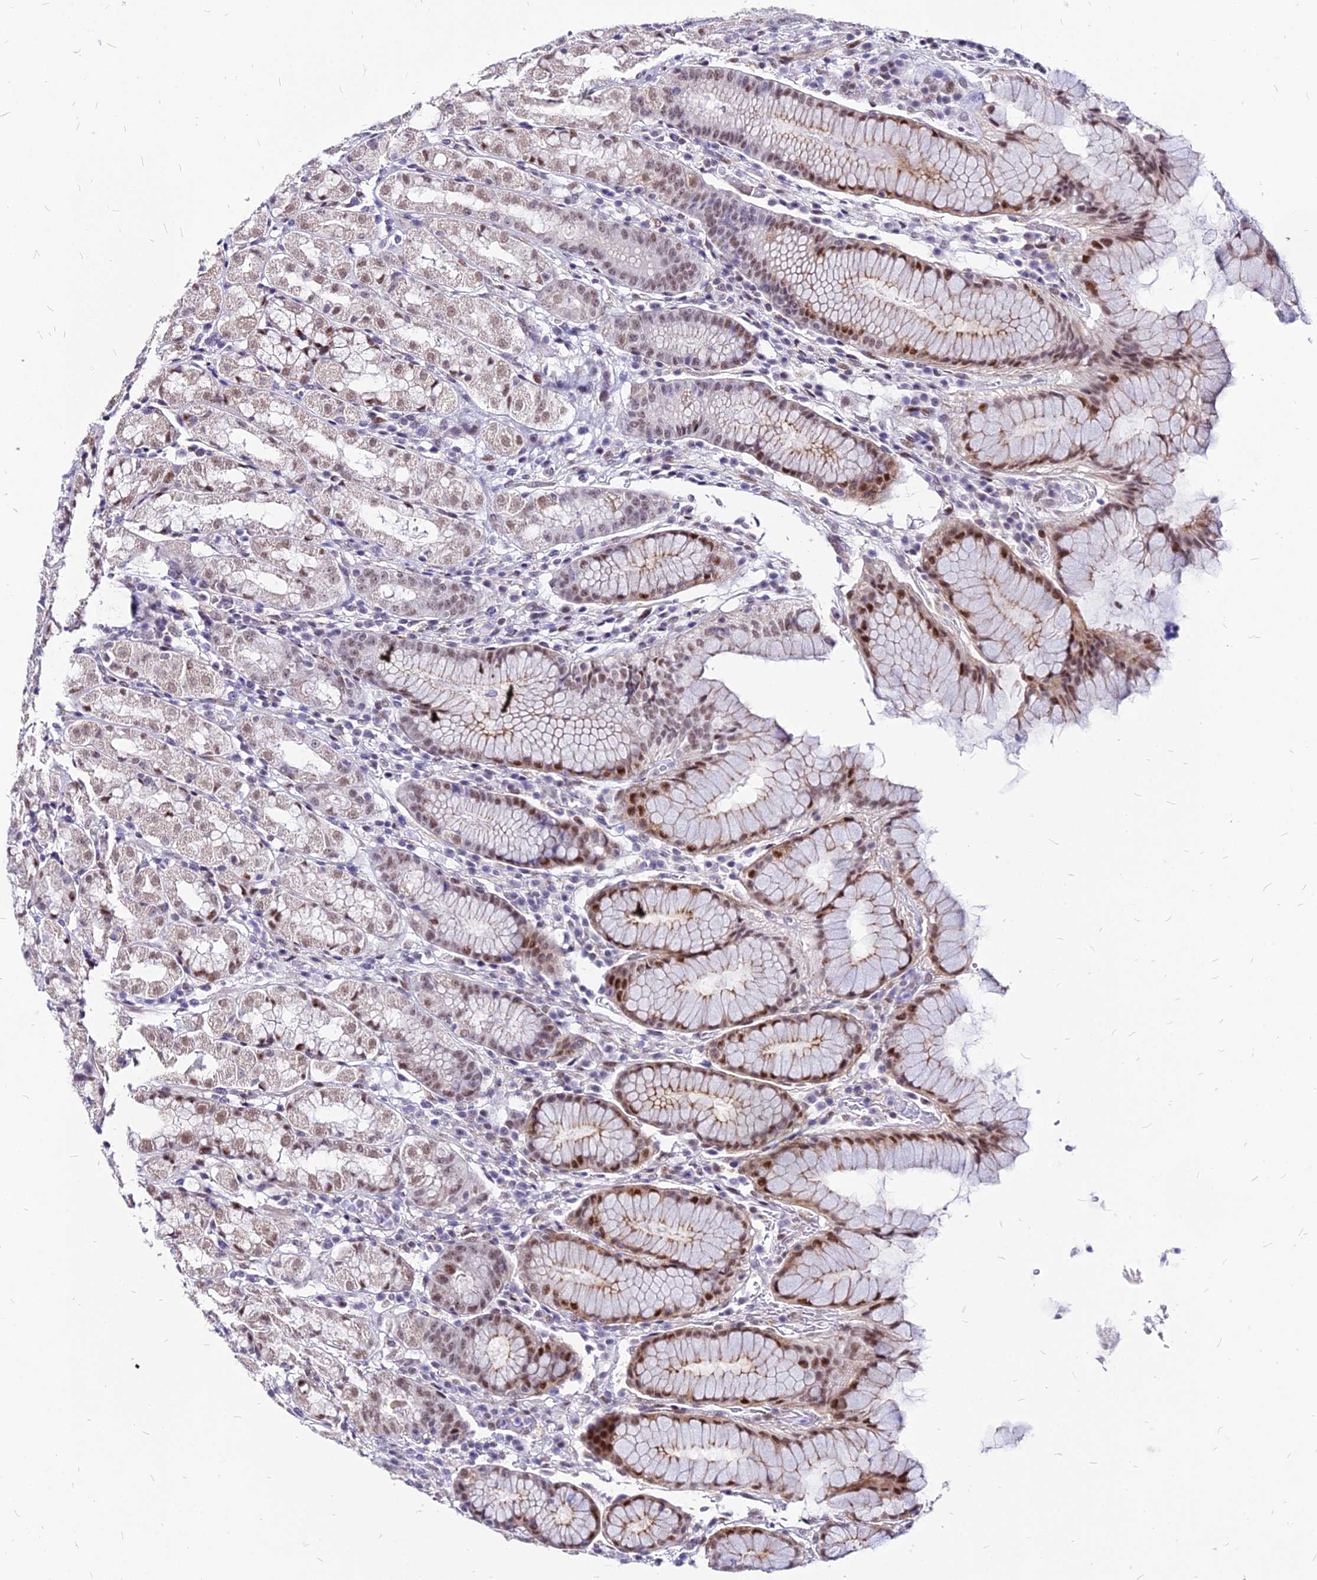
{"staining": {"intensity": "moderate", "quantity": "25%-75%", "location": "nuclear"}, "tissue": "stomach", "cell_type": "Glandular cells", "image_type": "normal", "snomed": [{"axis": "morphology", "description": "Normal tissue, NOS"}, {"axis": "topography", "description": "Stomach, lower"}], "caption": "IHC micrograph of benign stomach: human stomach stained using immunohistochemistry reveals medium levels of moderate protein expression localized specifically in the nuclear of glandular cells, appearing as a nuclear brown color.", "gene": "FDX2", "patient": {"sex": "female", "age": 56}}